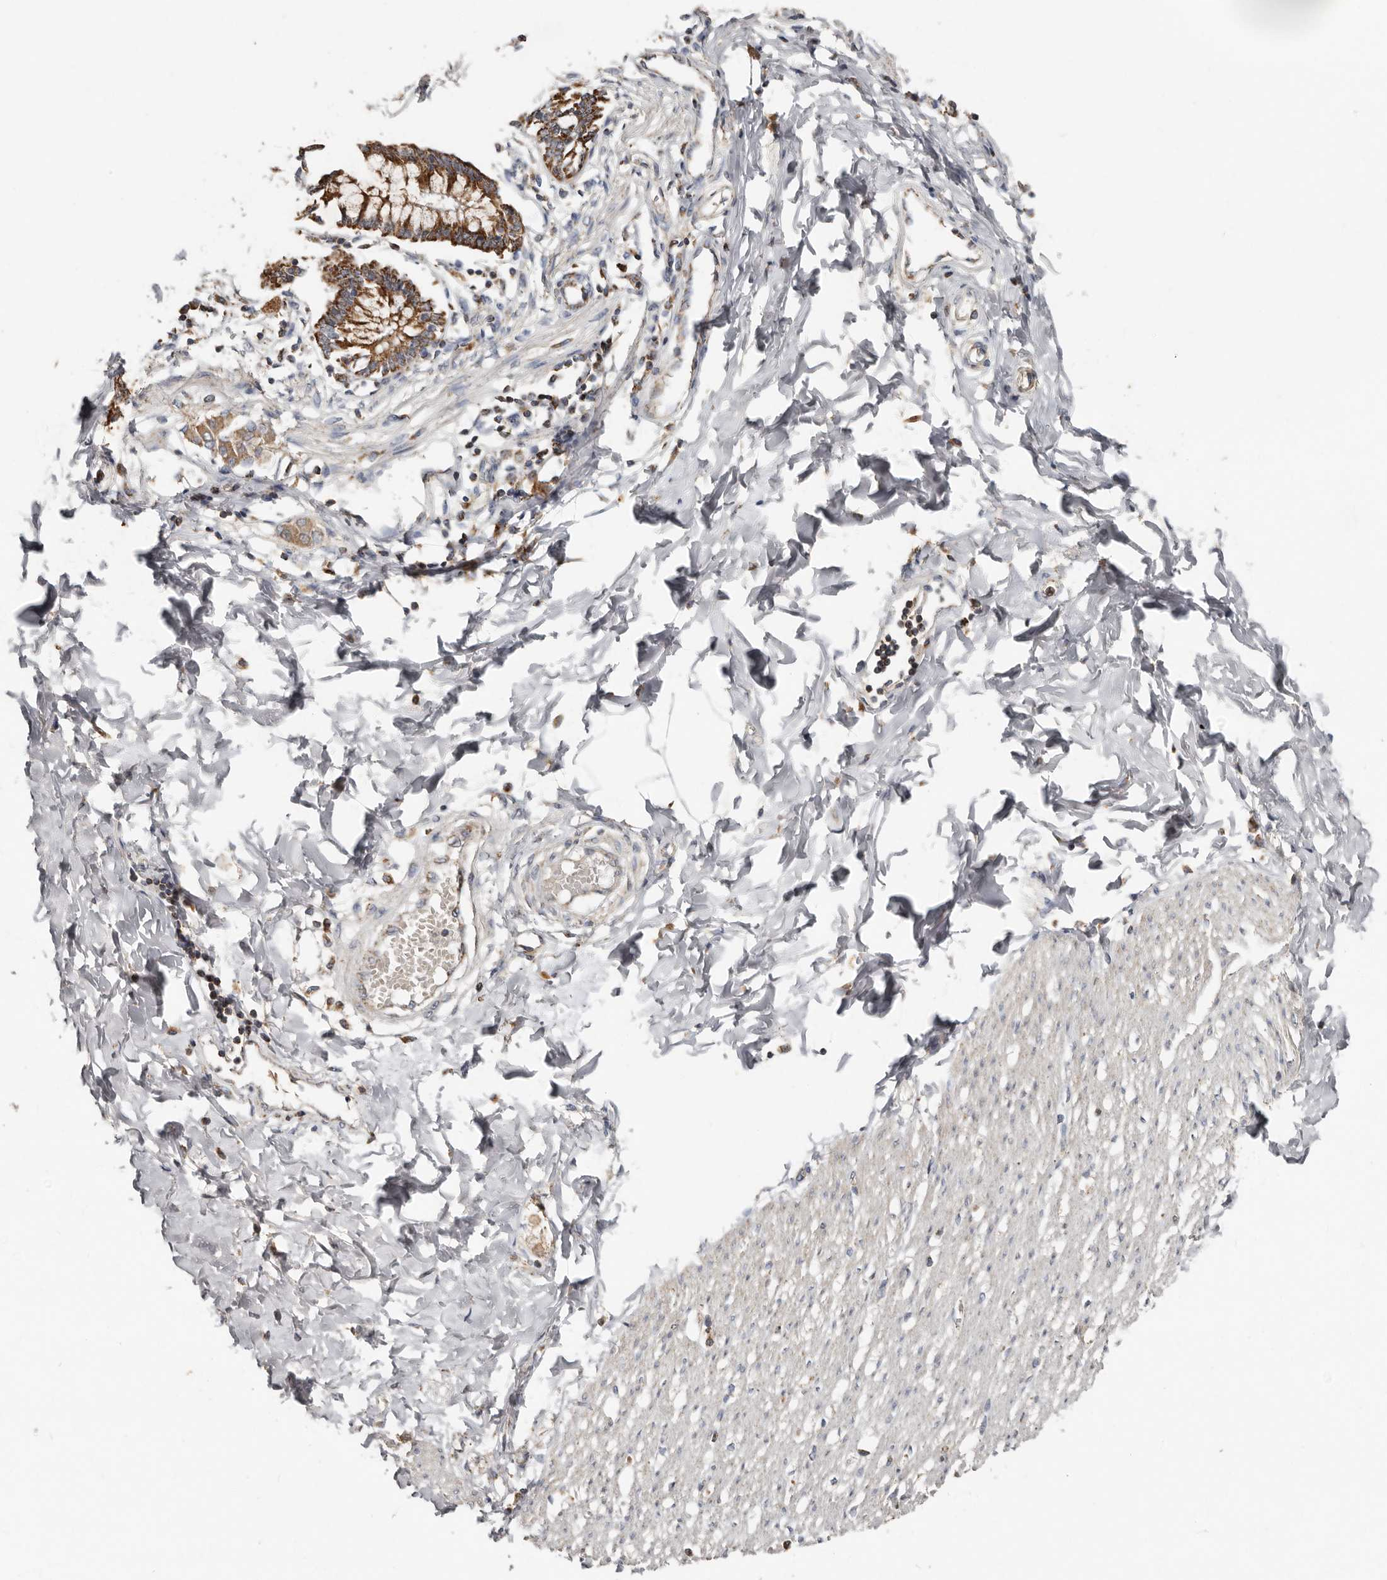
{"staining": {"intensity": "negative", "quantity": "none", "location": "none"}, "tissue": "smooth muscle", "cell_type": "Smooth muscle cells", "image_type": "normal", "snomed": [{"axis": "morphology", "description": "Normal tissue, NOS"}, {"axis": "morphology", "description": "Adenocarcinoma, NOS"}, {"axis": "topography", "description": "Colon"}, {"axis": "topography", "description": "Peripheral nerve tissue"}], "caption": "Immunohistochemical staining of normal human smooth muscle demonstrates no significant positivity in smooth muscle cells. Brightfield microscopy of IHC stained with DAB (3,3'-diaminobenzidine) (brown) and hematoxylin (blue), captured at high magnification.", "gene": "KIF26B", "patient": {"sex": "male", "age": 14}}